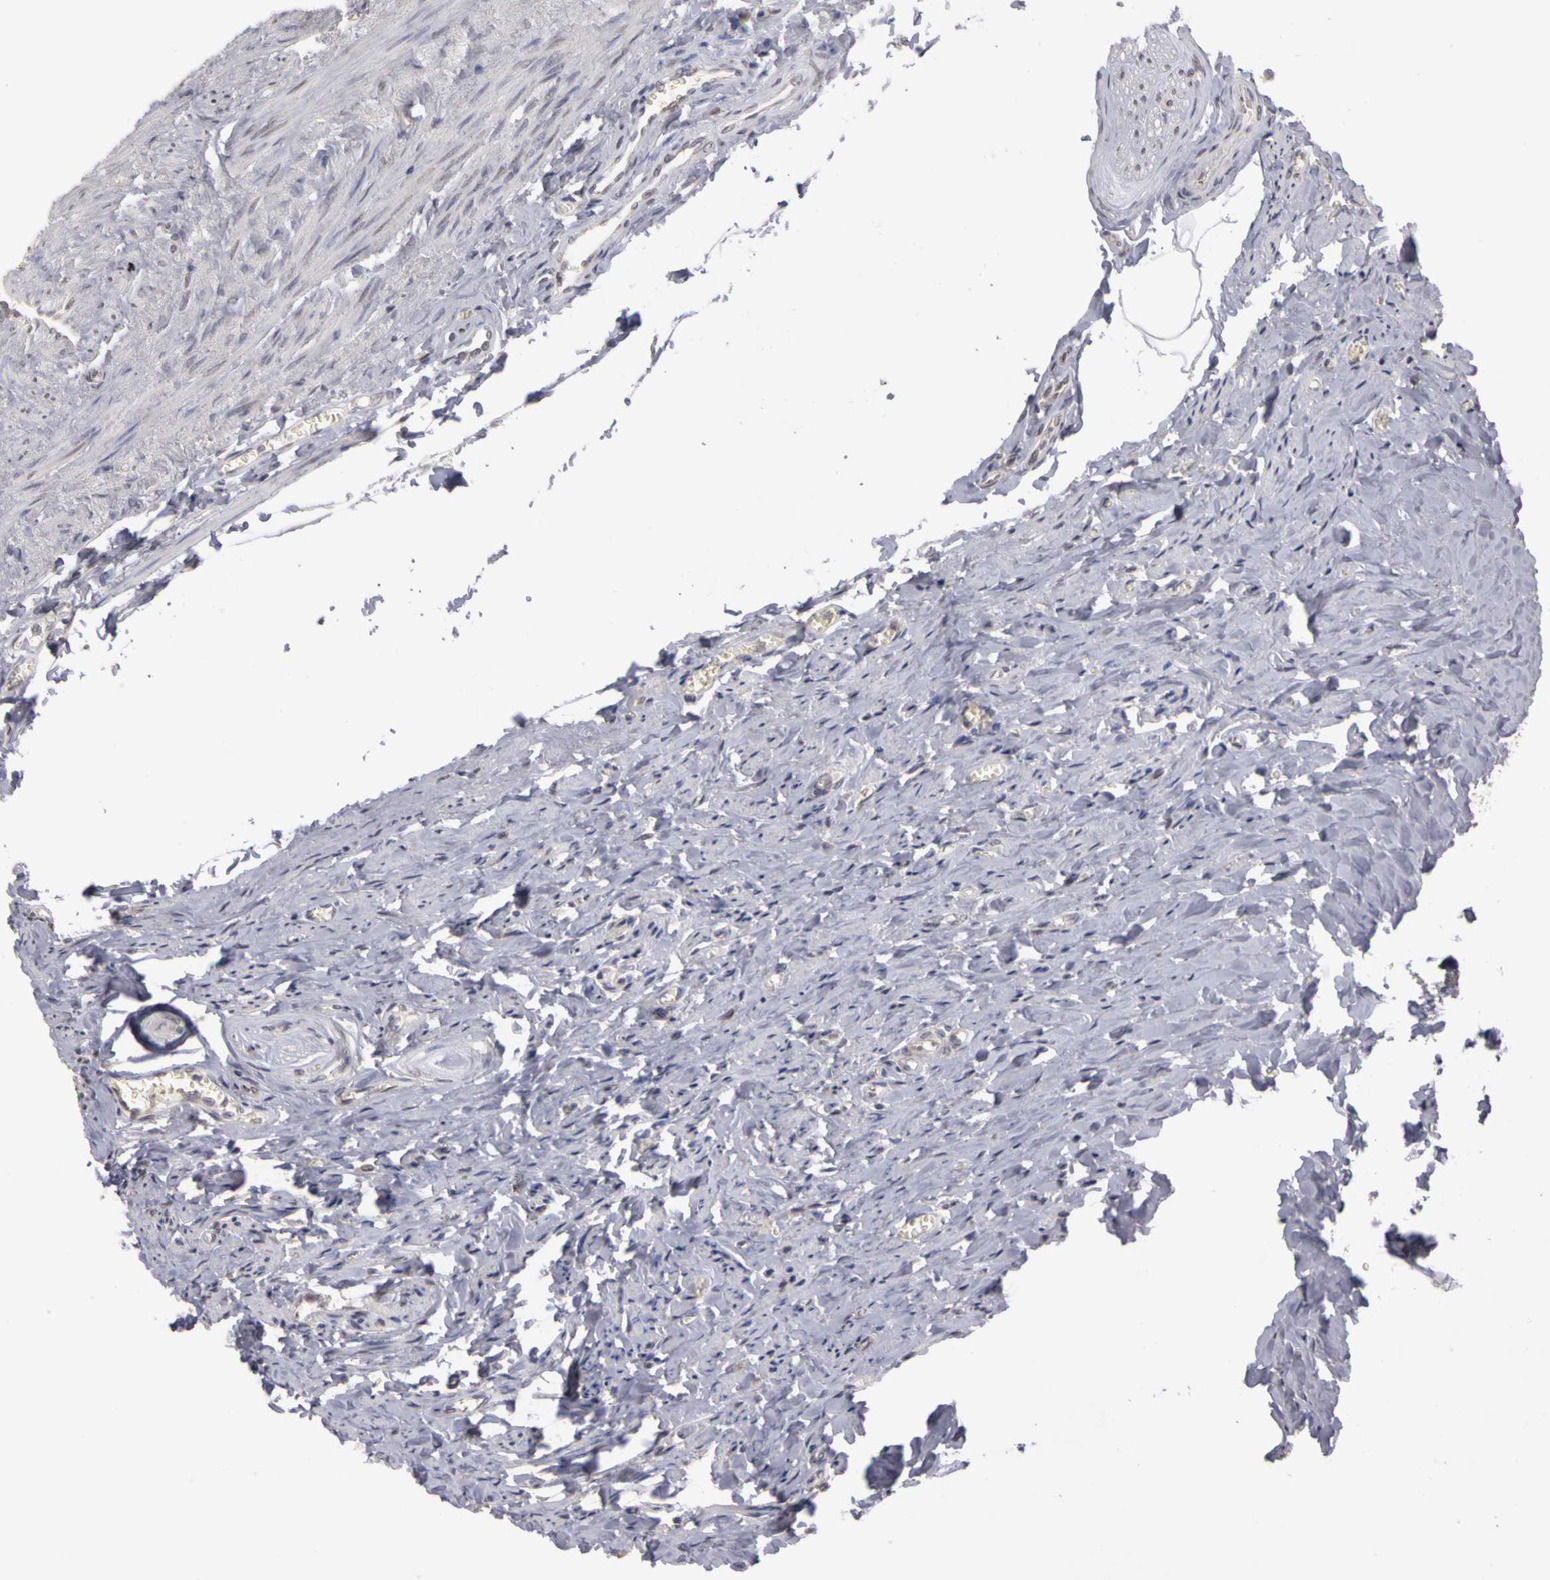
{"staining": {"intensity": "weak", "quantity": ">75%", "location": "cytoplasmic/membranous"}, "tissue": "ovary", "cell_type": "Follicle cells", "image_type": "normal", "snomed": [{"axis": "morphology", "description": "Normal tissue, NOS"}, {"axis": "topography", "description": "Ovary"}], "caption": "Protein expression by immunohistochemistry (IHC) reveals weak cytoplasmic/membranous staining in approximately >75% of follicle cells in unremarkable ovary. (DAB IHC with brightfield microscopy, high magnification).", "gene": "FRMD7", "patient": {"sex": "female", "age": 53}}